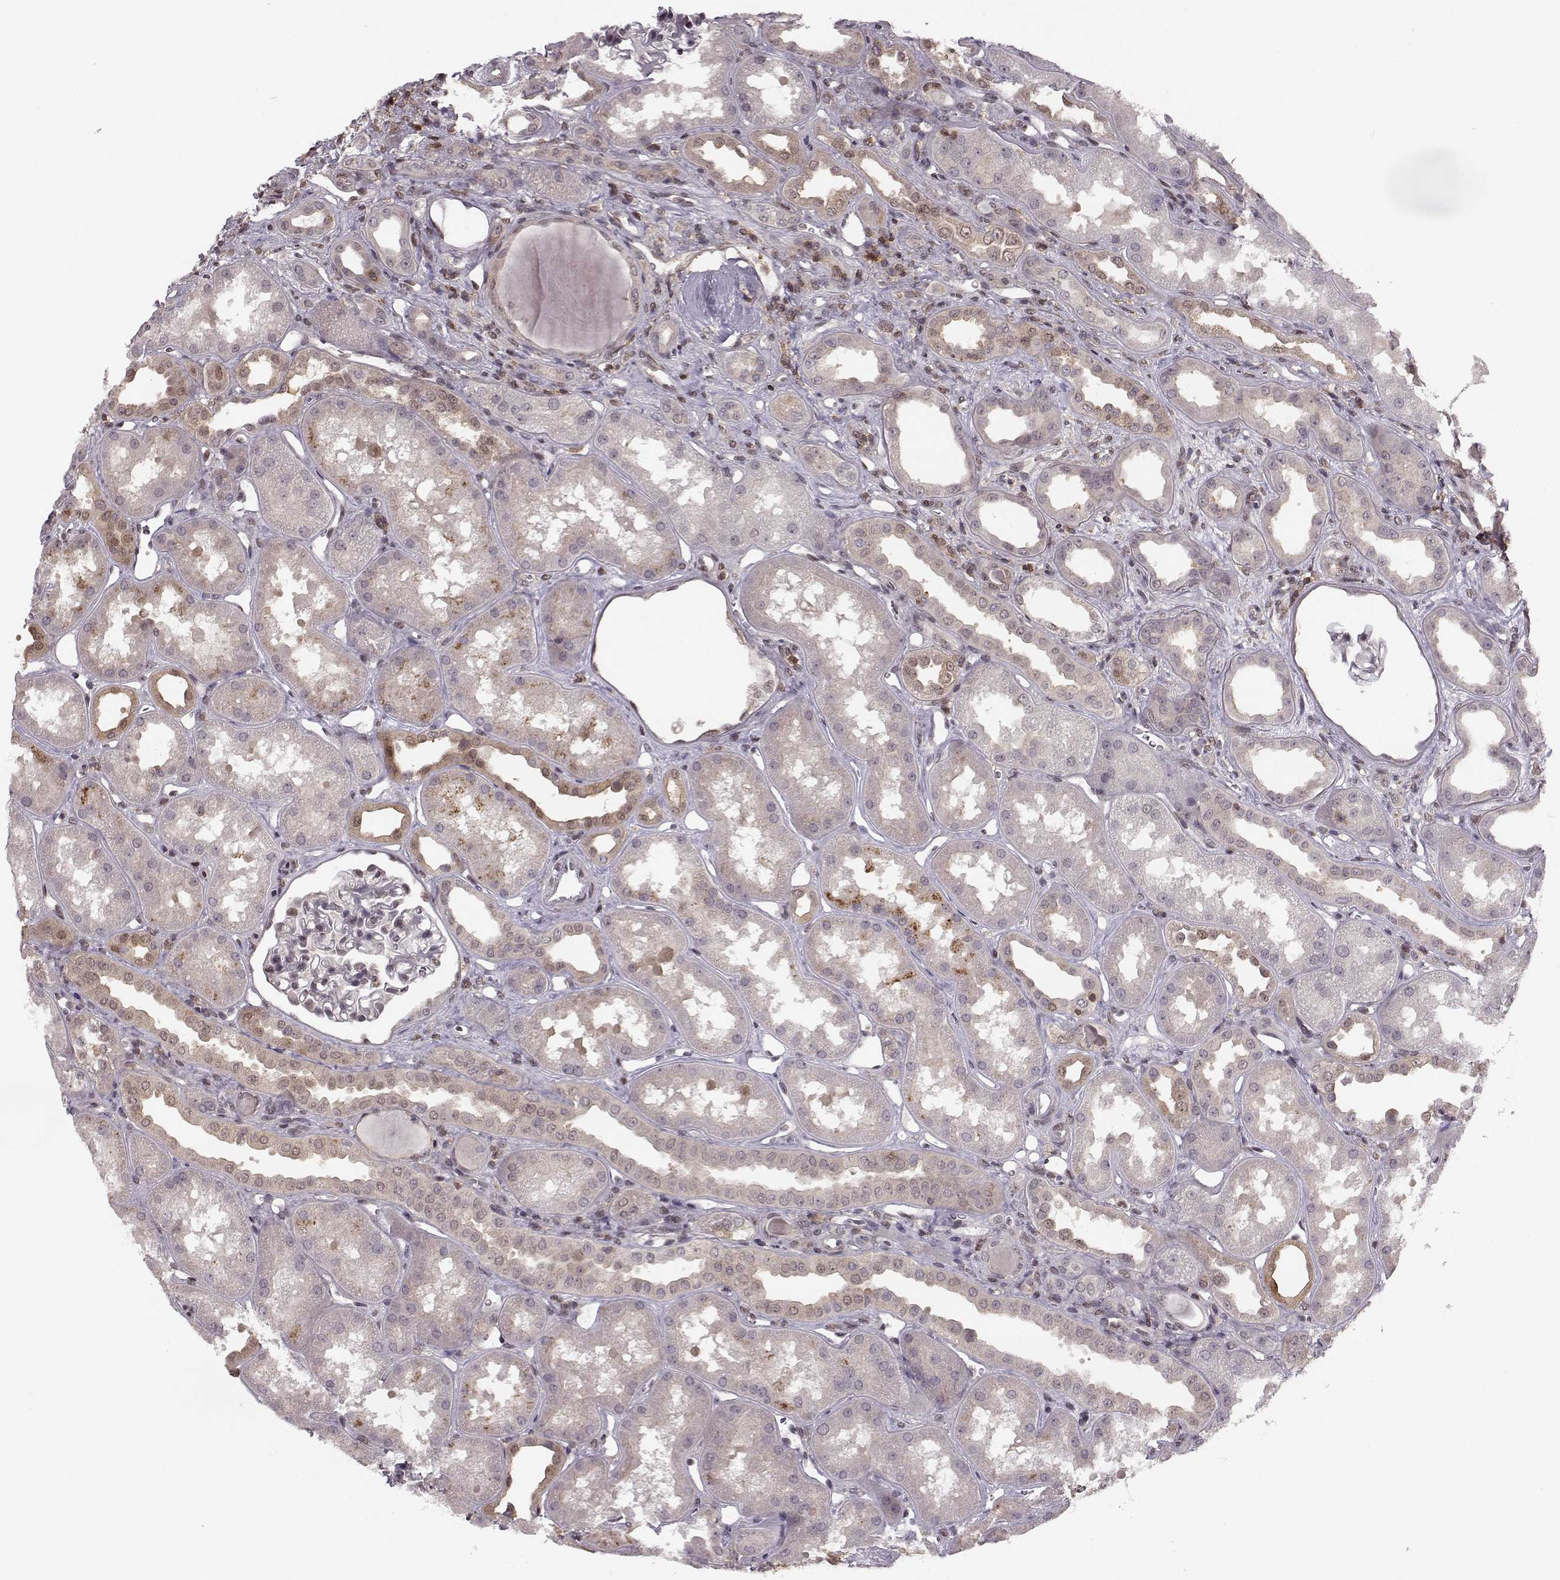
{"staining": {"intensity": "negative", "quantity": "none", "location": "none"}, "tissue": "kidney", "cell_type": "Cells in glomeruli", "image_type": "normal", "snomed": [{"axis": "morphology", "description": "Normal tissue, NOS"}, {"axis": "topography", "description": "Kidney"}], "caption": "IHC of benign human kidney shows no staining in cells in glomeruli.", "gene": "MFSD1", "patient": {"sex": "male", "age": 61}}